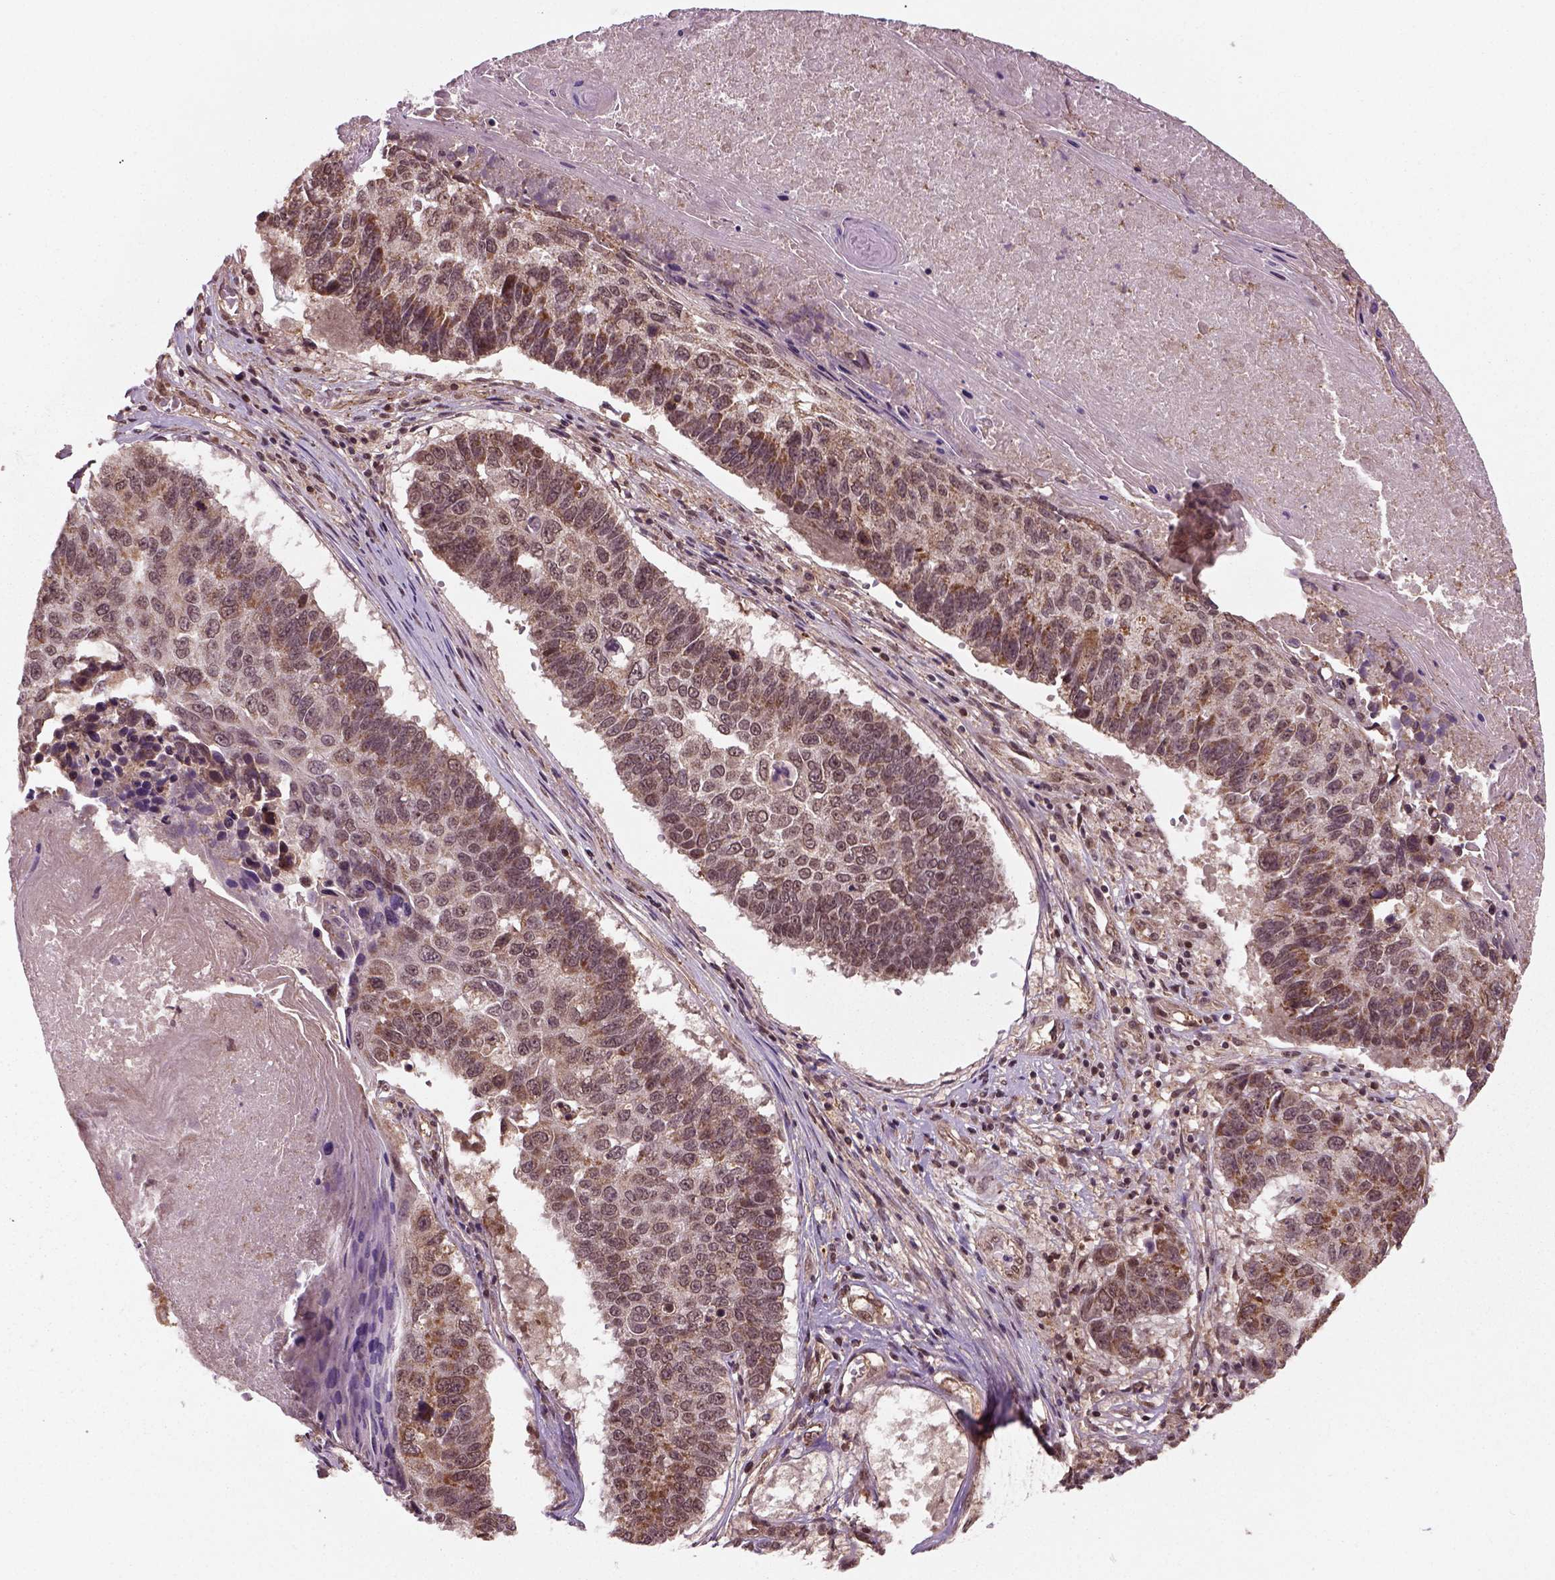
{"staining": {"intensity": "moderate", "quantity": ">75%", "location": "cytoplasmic/membranous"}, "tissue": "lung cancer", "cell_type": "Tumor cells", "image_type": "cancer", "snomed": [{"axis": "morphology", "description": "Squamous cell carcinoma, NOS"}, {"axis": "topography", "description": "Lung"}], "caption": "The image demonstrates a brown stain indicating the presence of a protein in the cytoplasmic/membranous of tumor cells in lung cancer (squamous cell carcinoma). (DAB IHC, brown staining for protein, blue staining for nuclei).", "gene": "NUDT9", "patient": {"sex": "male", "age": 73}}